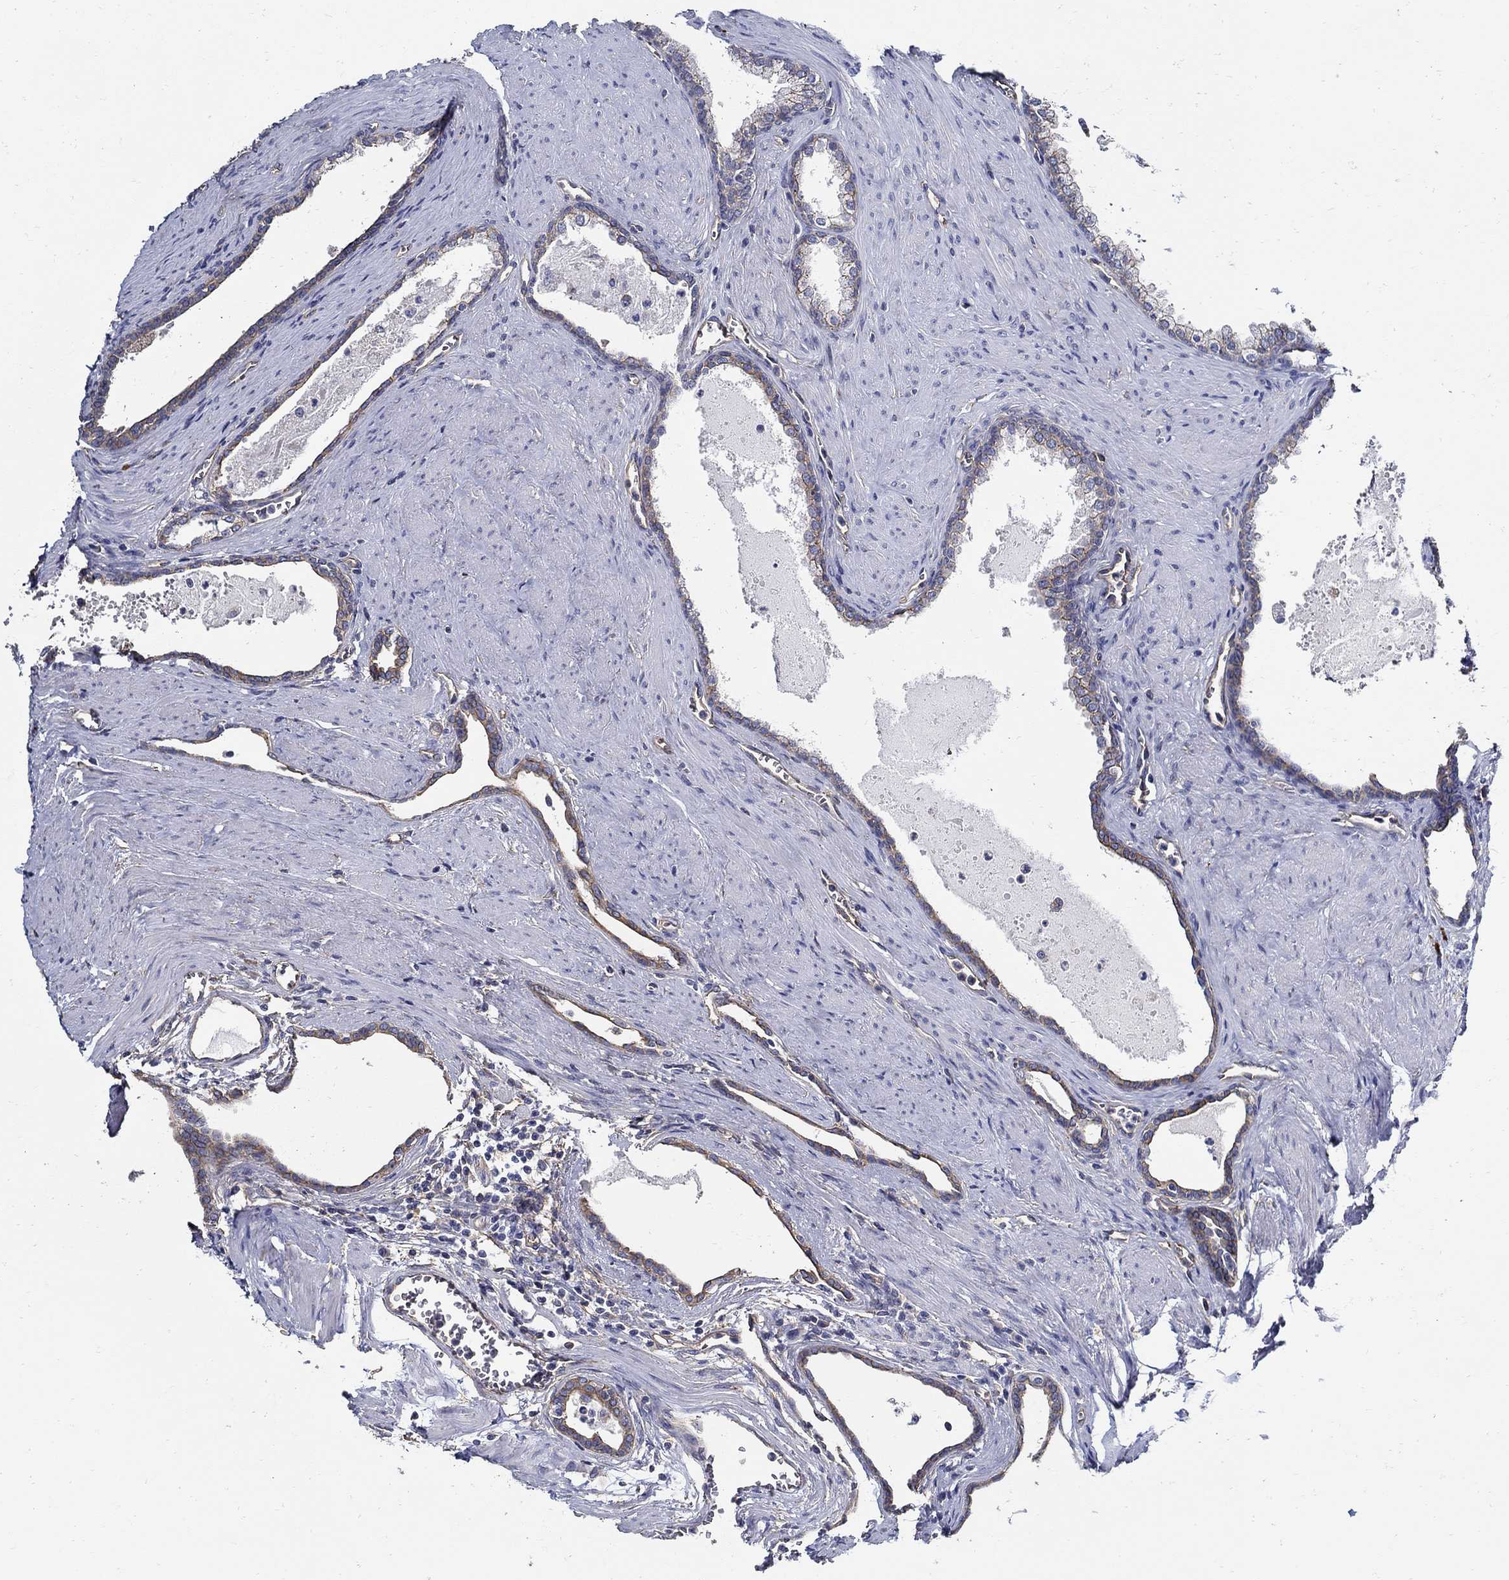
{"staining": {"intensity": "moderate", "quantity": "25%-75%", "location": "cytoplasmic/membranous"}, "tissue": "prostate cancer", "cell_type": "Tumor cells", "image_type": "cancer", "snomed": [{"axis": "morphology", "description": "Adenocarcinoma, NOS"}, {"axis": "topography", "description": "Prostate"}], "caption": "This micrograph shows IHC staining of human prostate cancer (adenocarcinoma), with medium moderate cytoplasmic/membranous staining in about 25%-75% of tumor cells.", "gene": "APBB3", "patient": {"sex": "male", "age": 66}}